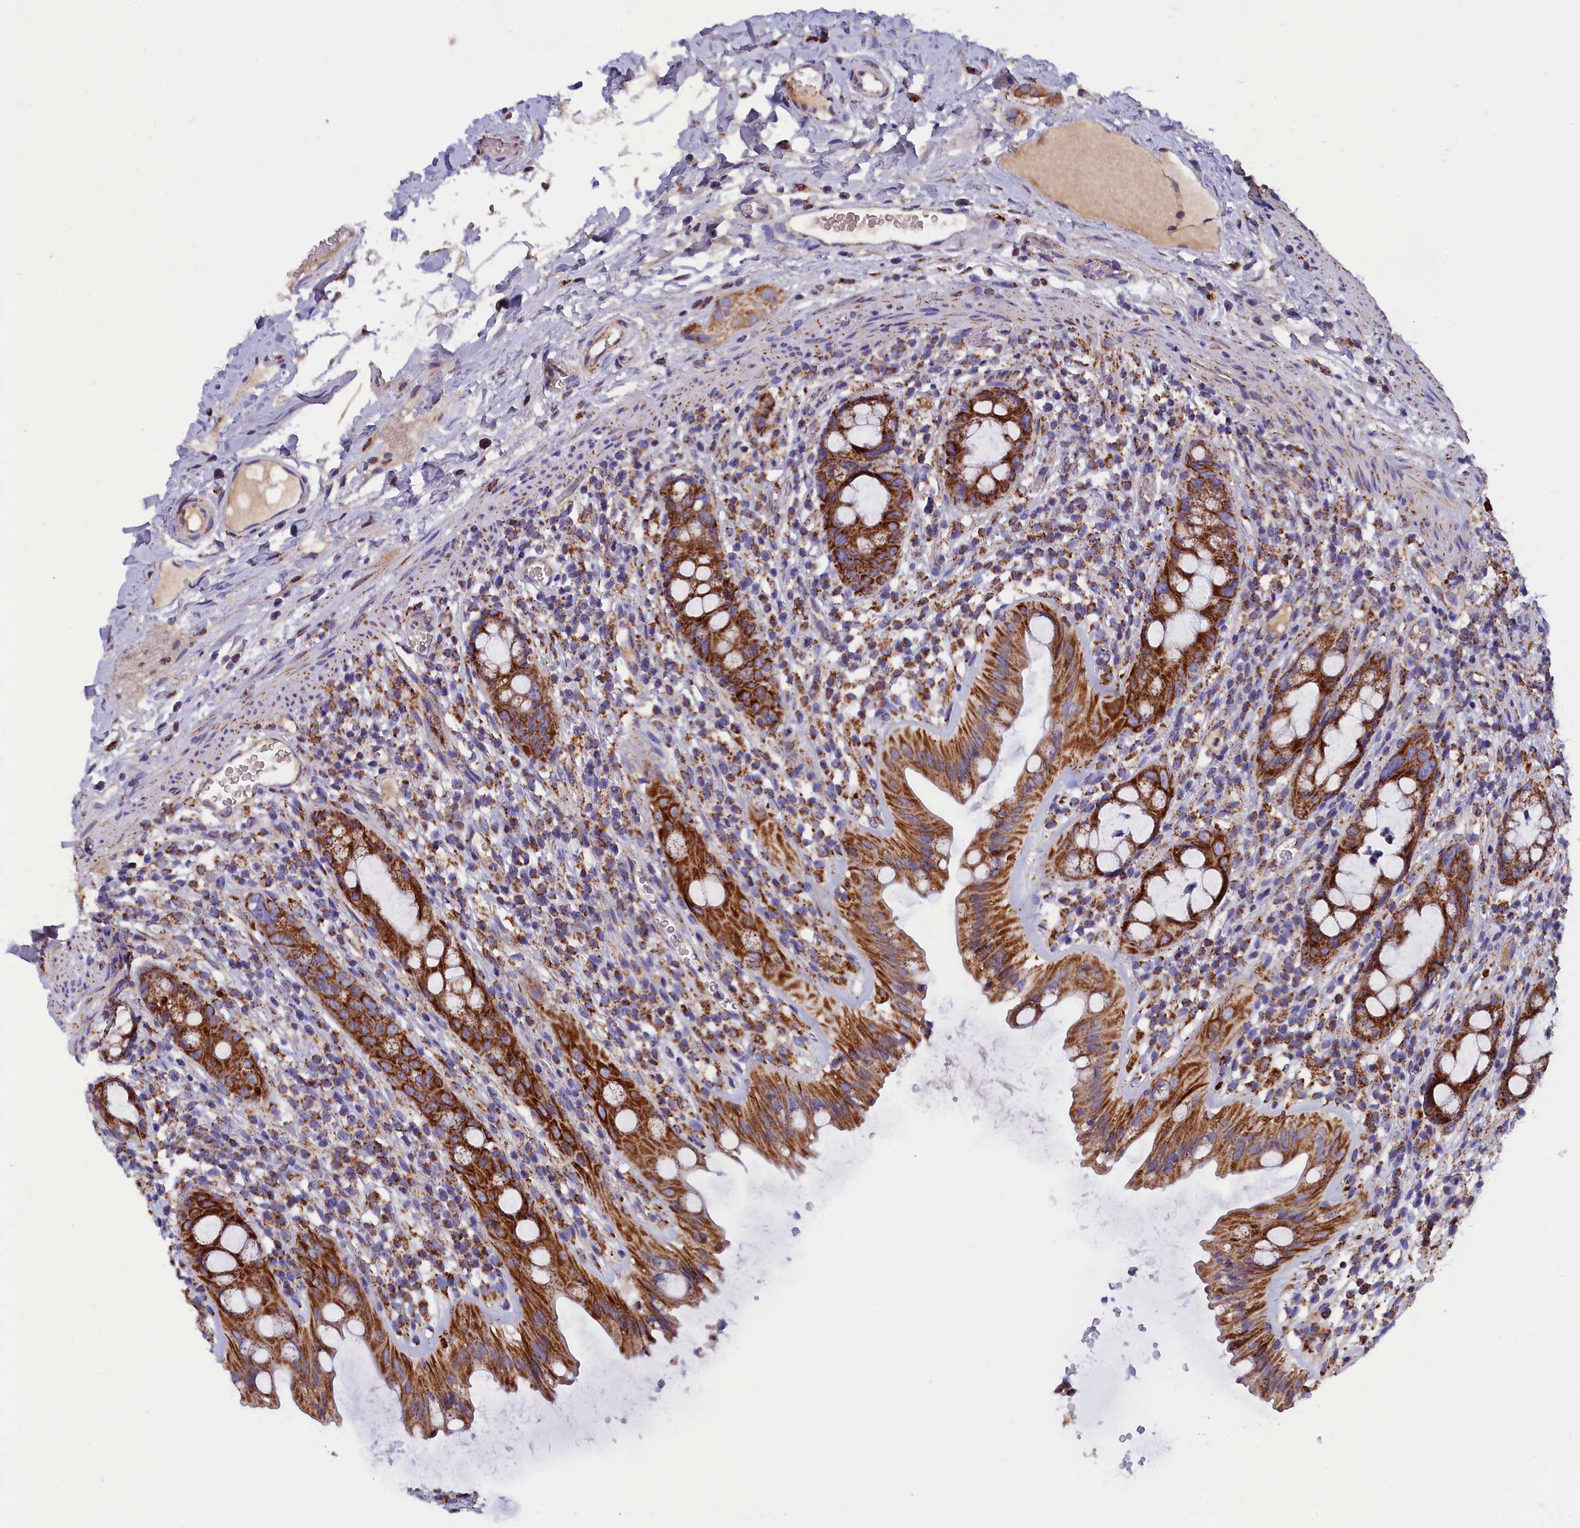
{"staining": {"intensity": "strong", "quantity": ">75%", "location": "cytoplasmic/membranous"}, "tissue": "rectum", "cell_type": "Glandular cells", "image_type": "normal", "snomed": [{"axis": "morphology", "description": "Normal tissue, NOS"}, {"axis": "topography", "description": "Rectum"}], "caption": "Immunohistochemistry of unremarkable human rectum demonstrates high levels of strong cytoplasmic/membranous staining in approximately >75% of glandular cells. The staining is performed using DAB brown chromogen to label protein expression. The nuclei are counter-stained blue using hematoxylin.", "gene": "SLC39A3", "patient": {"sex": "female", "age": 57}}